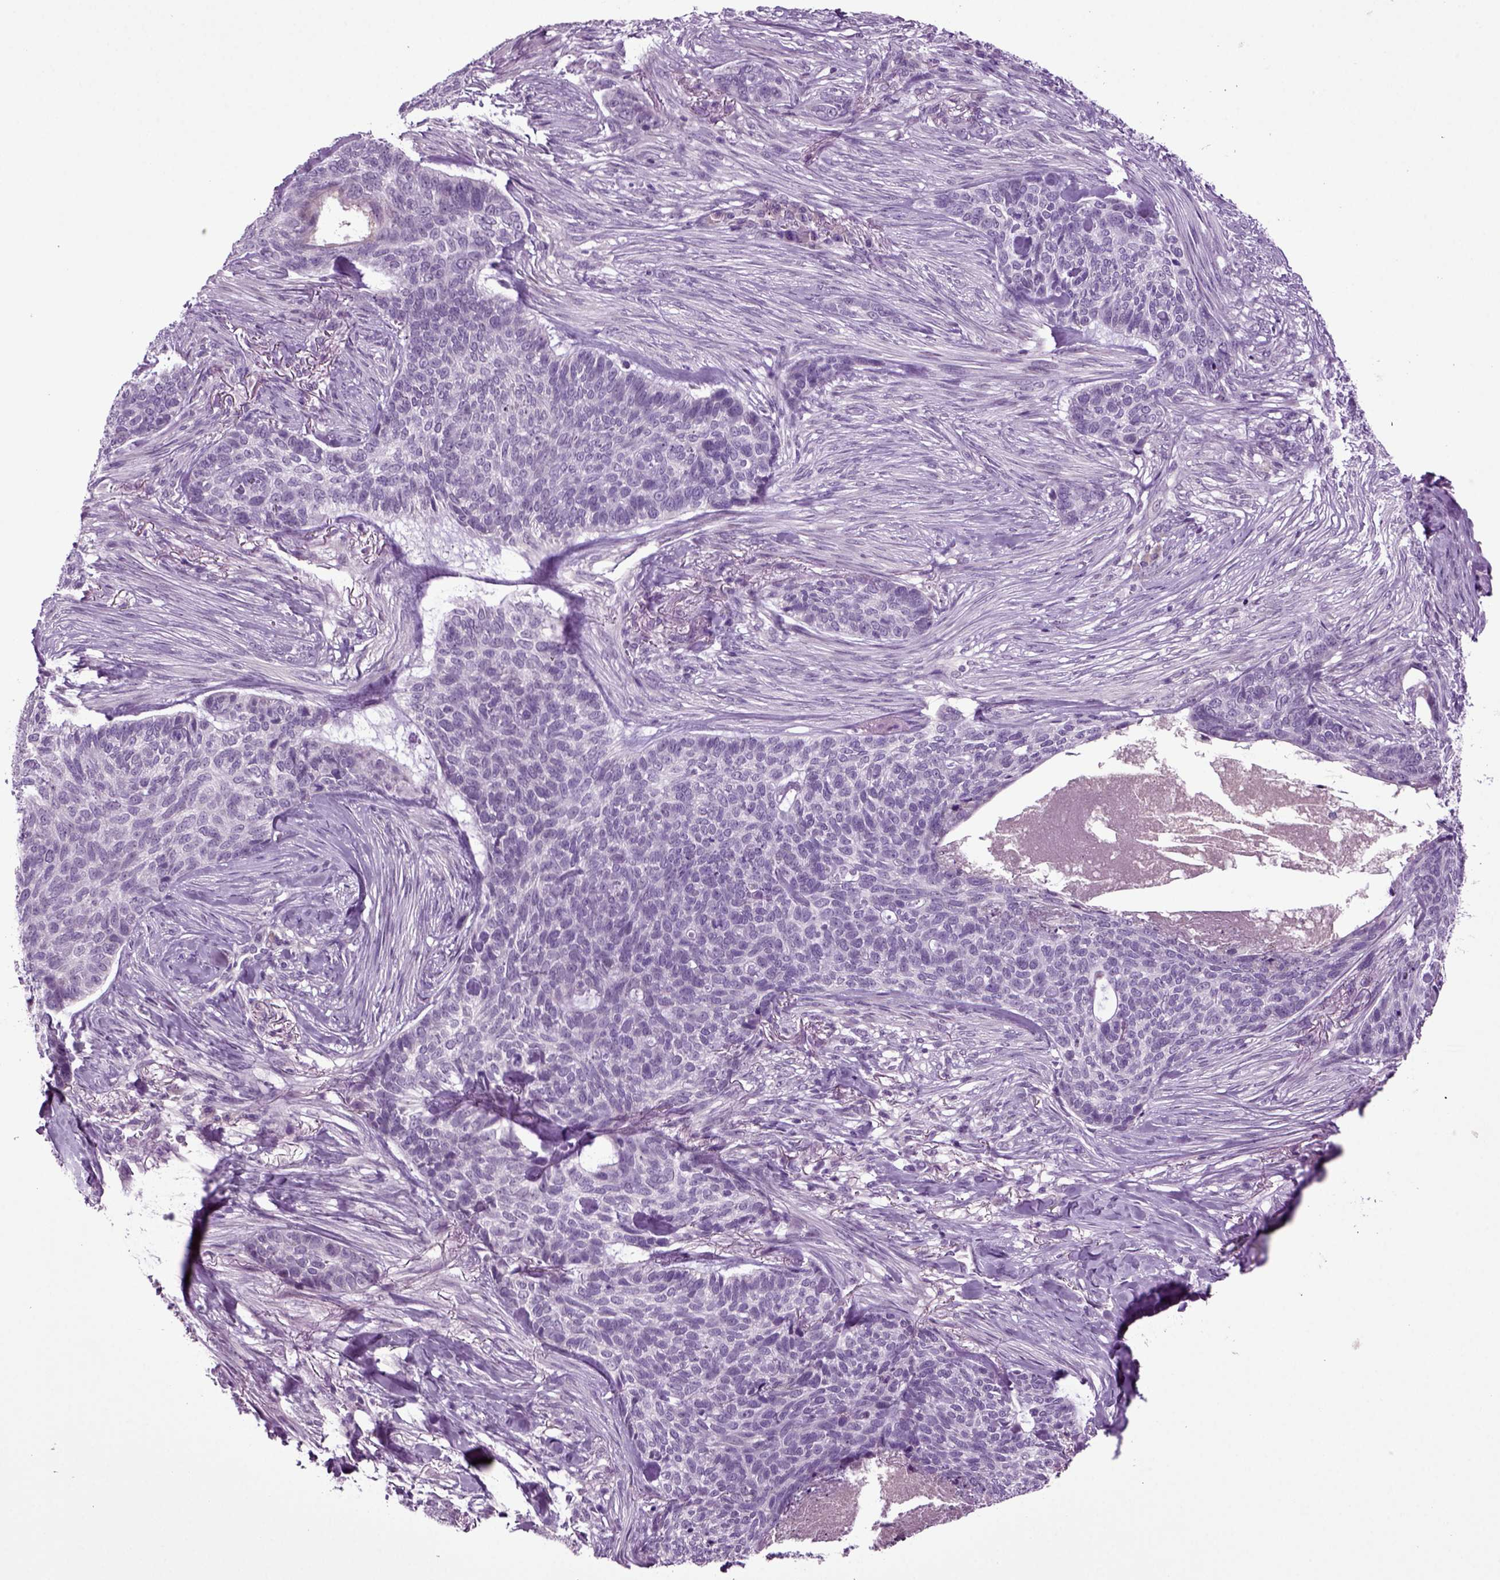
{"staining": {"intensity": "negative", "quantity": "none", "location": "none"}, "tissue": "skin cancer", "cell_type": "Tumor cells", "image_type": "cancer", "snomed": [{"axis": "morphology", "description": "Basal cell carcinoma"}, {"axis": "topography", "description": "Skin"}], "caption": "The micrograph shows no staining of tumor cells in skin cancer. (DAB immunohistochemistry with hematoxylin counter stain).", "gene": "FGF11", "patient": {"sex": "female", "age": 69}}